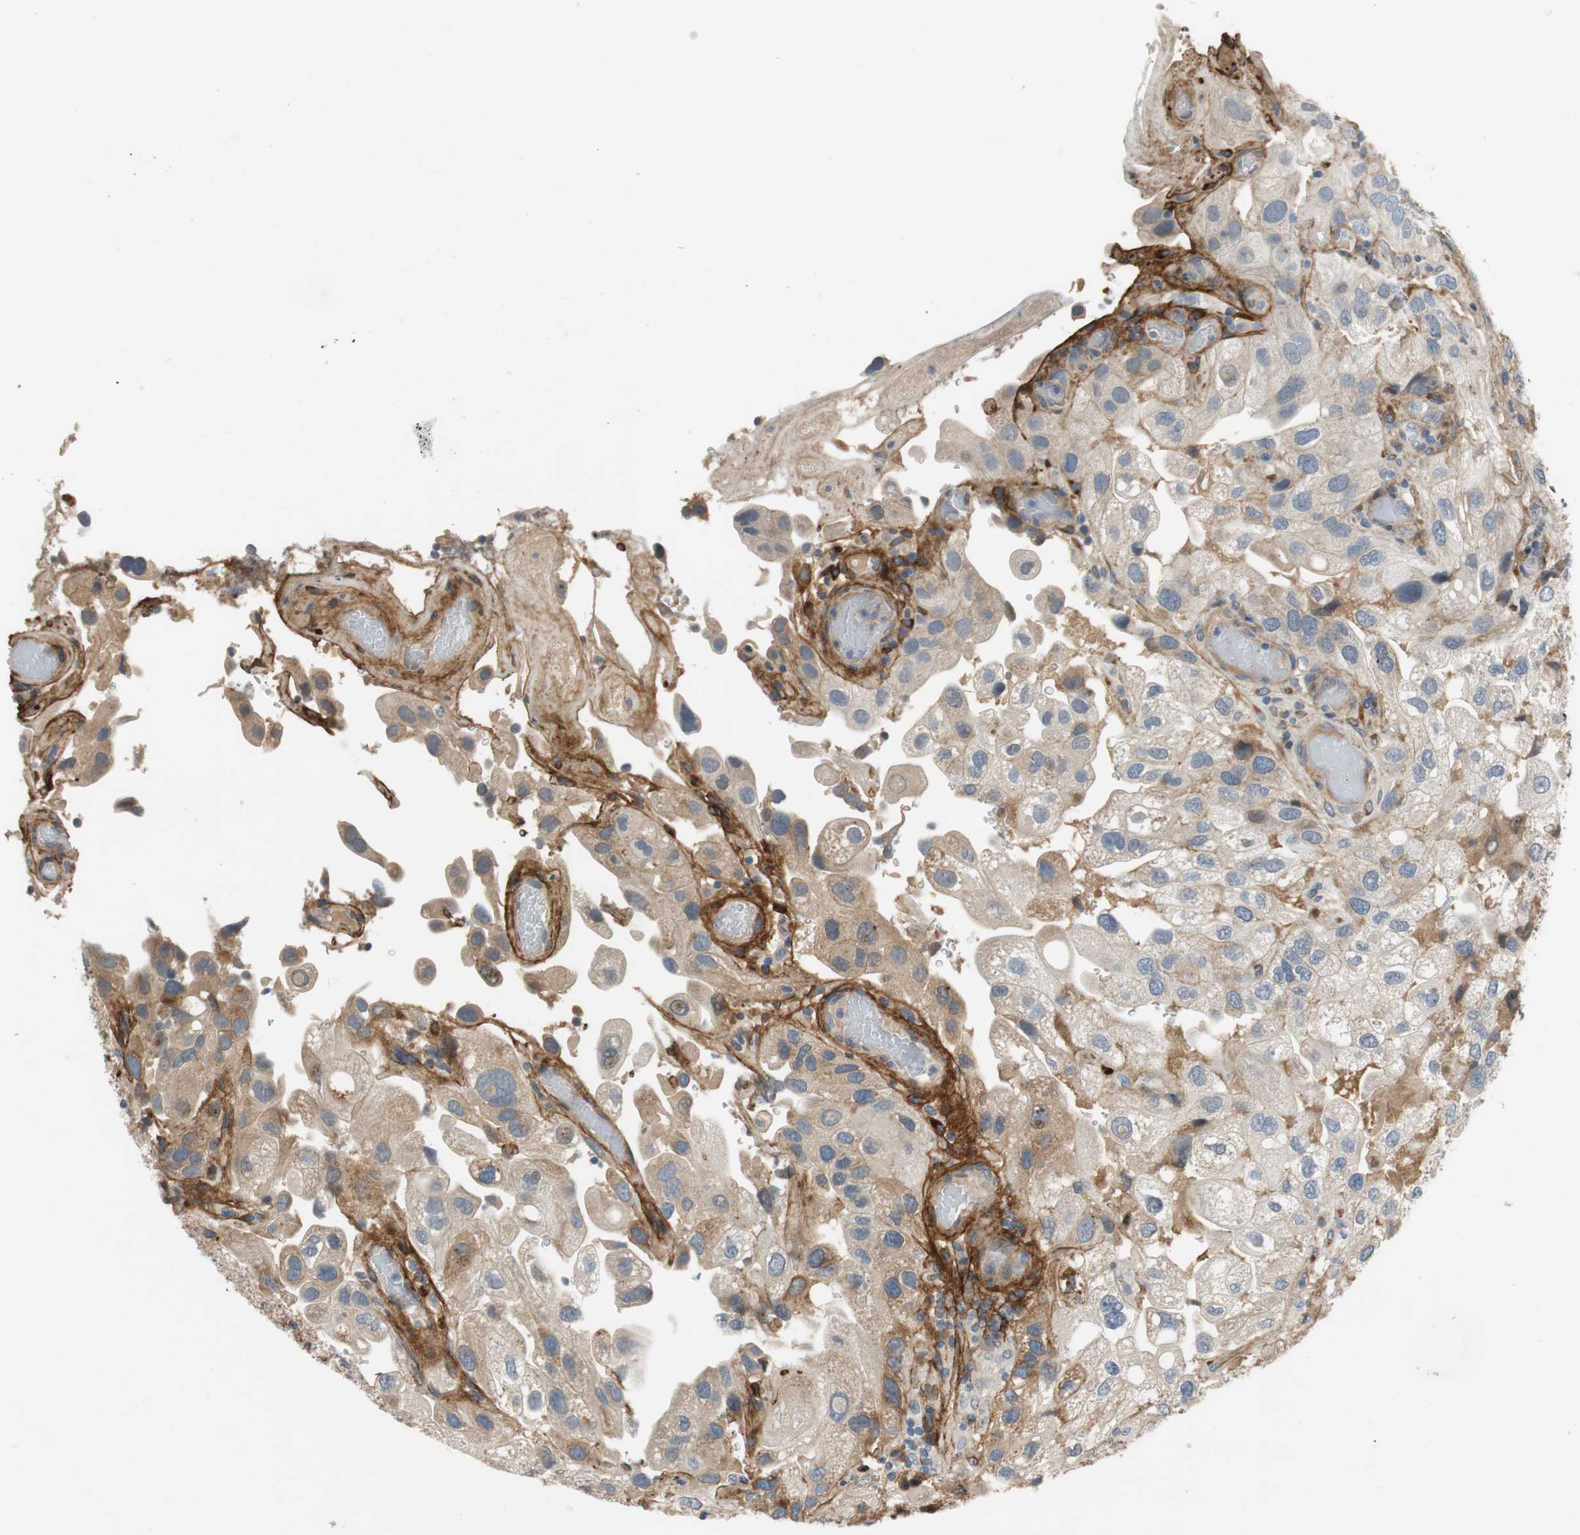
{"staining": {"intensity": "weak", "quantity": "25%-75%", "location": "cytoplasmic/membranous"}, "tissue": "urothelial cancer", "cell_type": "Tumor cells", "image_type": "cancer", "snomed": [{"axis": "morphology", "description": "Urothelial carcinoma, High grade"}, {"axis": "topography", "description": "Urinary bladder"}], "caption": "Protein staining displays weak cytoplasmic/membranous staining in approximately 25%-75% of tumor cells in urothelial carcinoma (high-grade).", "gene": "COL12A1", "patient": {"sex": "female", "age": 64}}